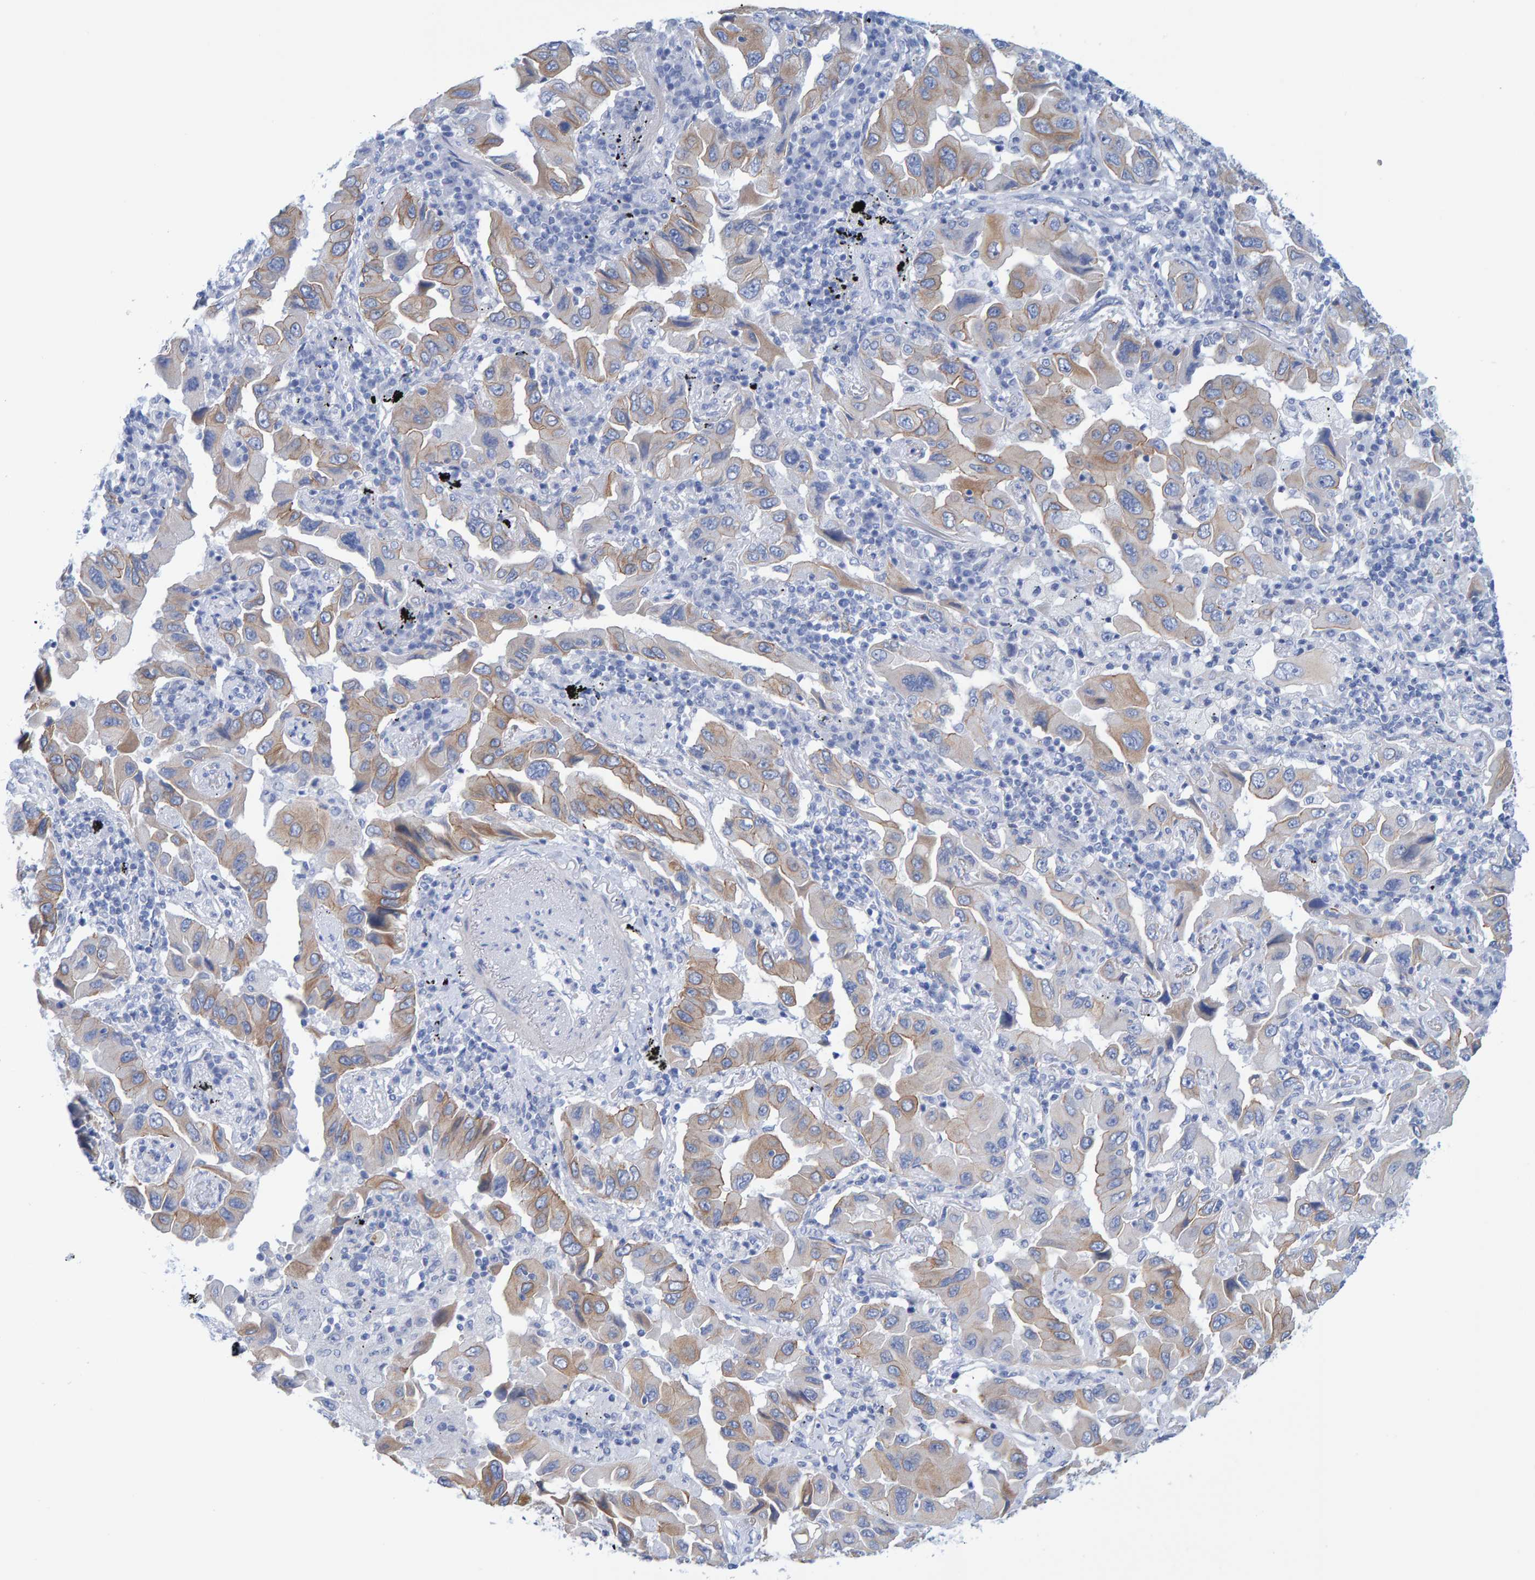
{"staining": {"intensity": "moderate", "quantity": "25%-75%", "location": "cytoplasmic/membranous"}, "tissue": "lung cancer", "cell_type": "Tumor cells", "image_type": "cancer", "snomed": [{"axis": "morphology", "description": "Adenocarcinoma, NOS"}, {"axis": "topography", "description": "Lung"}], "caption": "Tumor cells show medium levels of moderate cytoplasmic/membranous expression in about 25%-75% of cells in adenocarcinoma (lung).", "gene": "JAKMIP3", "patient": {"sex": "female", "age": 65}}